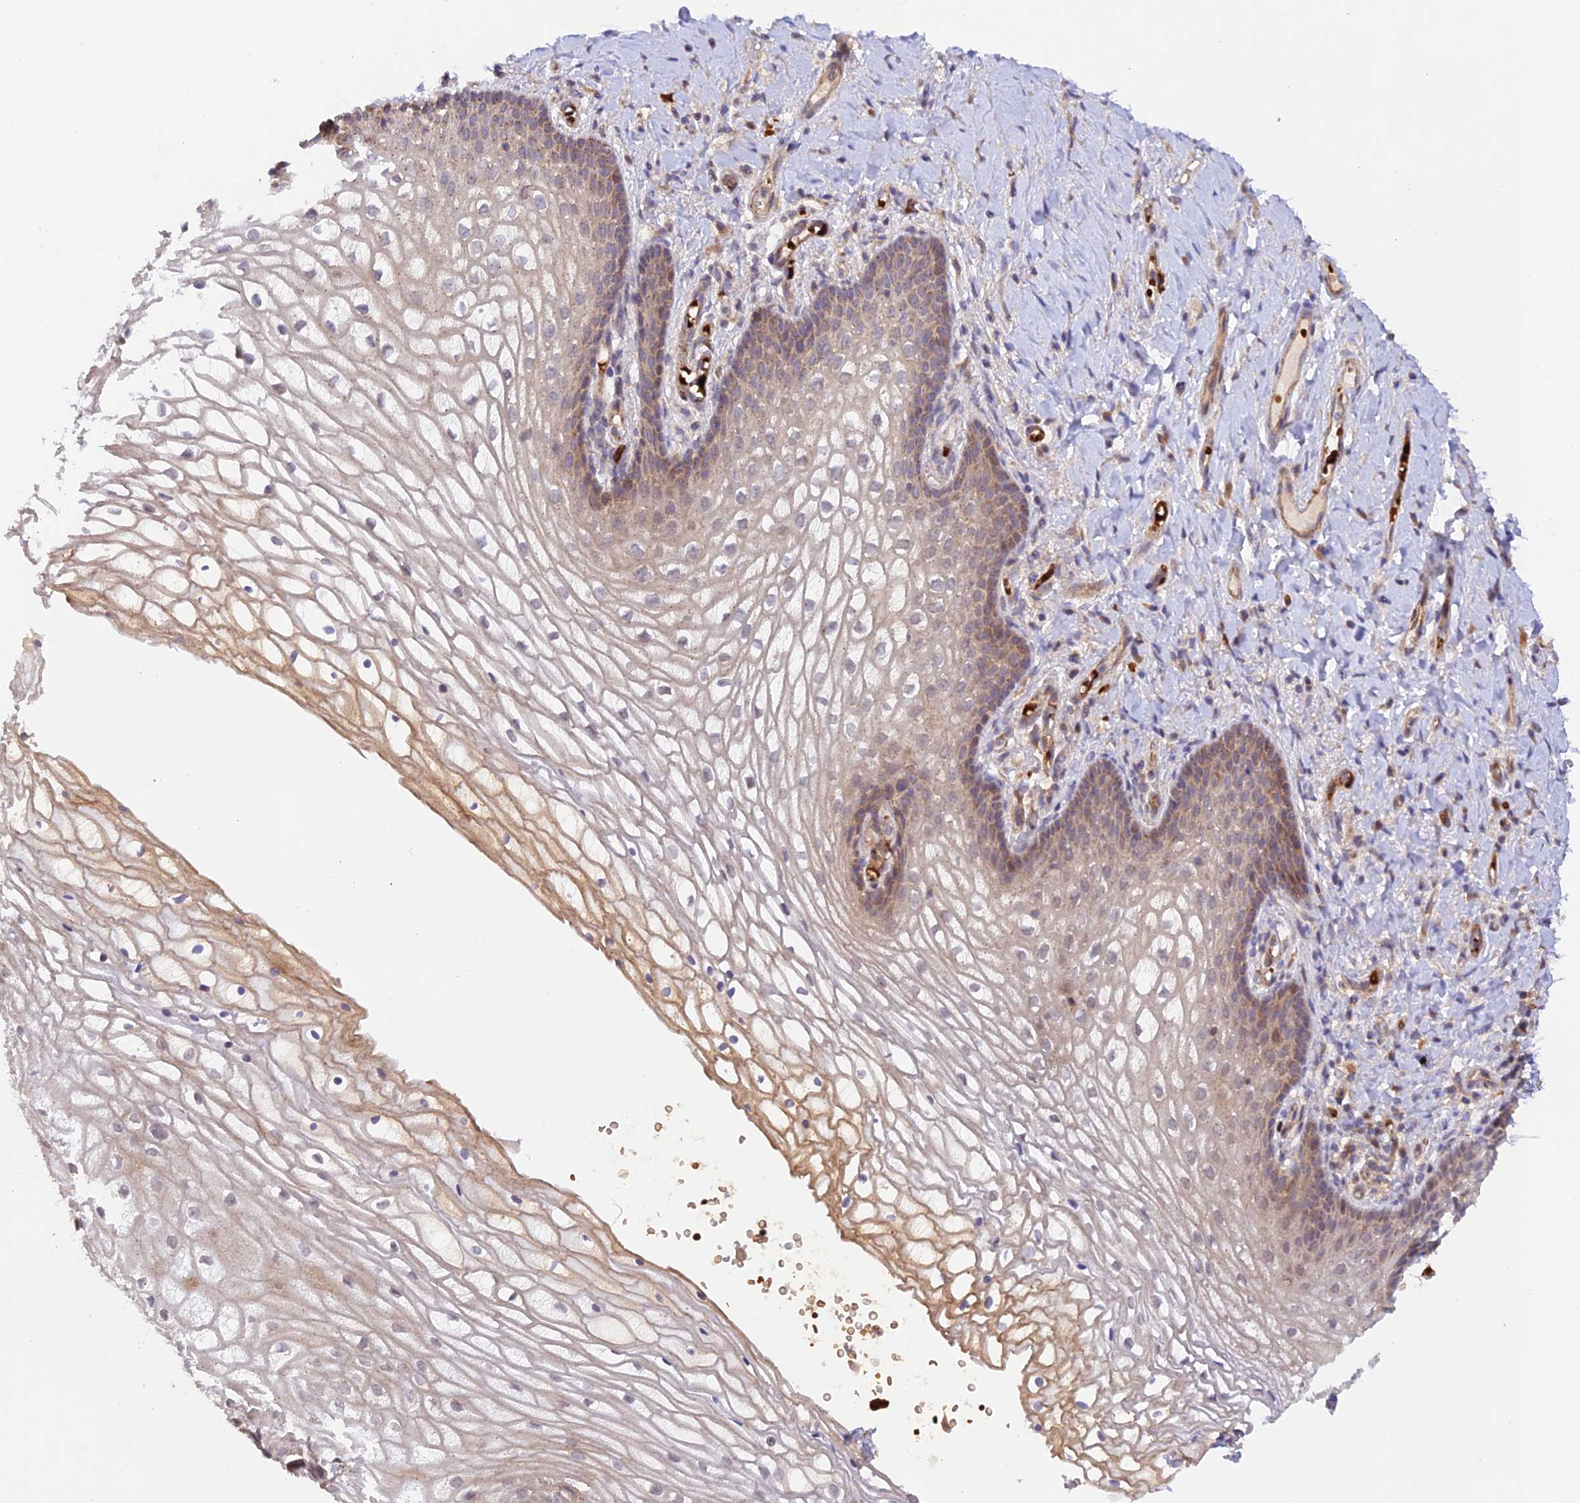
{"staining": {"intensity": "weak", "quantity": "25%-75%", "location": "cytoplasmic/membranous"}, "tissue": "vagina", "cell_type": "Squamous epithelial cells", "image_type": "normal", "snomed": [{"axis": "morphology", "description": "Normal tissue, NOS"}, {"axis": "topography", "description": "Vagina"}], "caption": "About 25%-75% of squamous epithelial cells in unremarkable human vagina show weak cytoplasmic/membranous protein staining as visualized by brown immunohistochemical staining.", "gene": "WDFY4", "patient": {"sex": "female", "age": 60}}